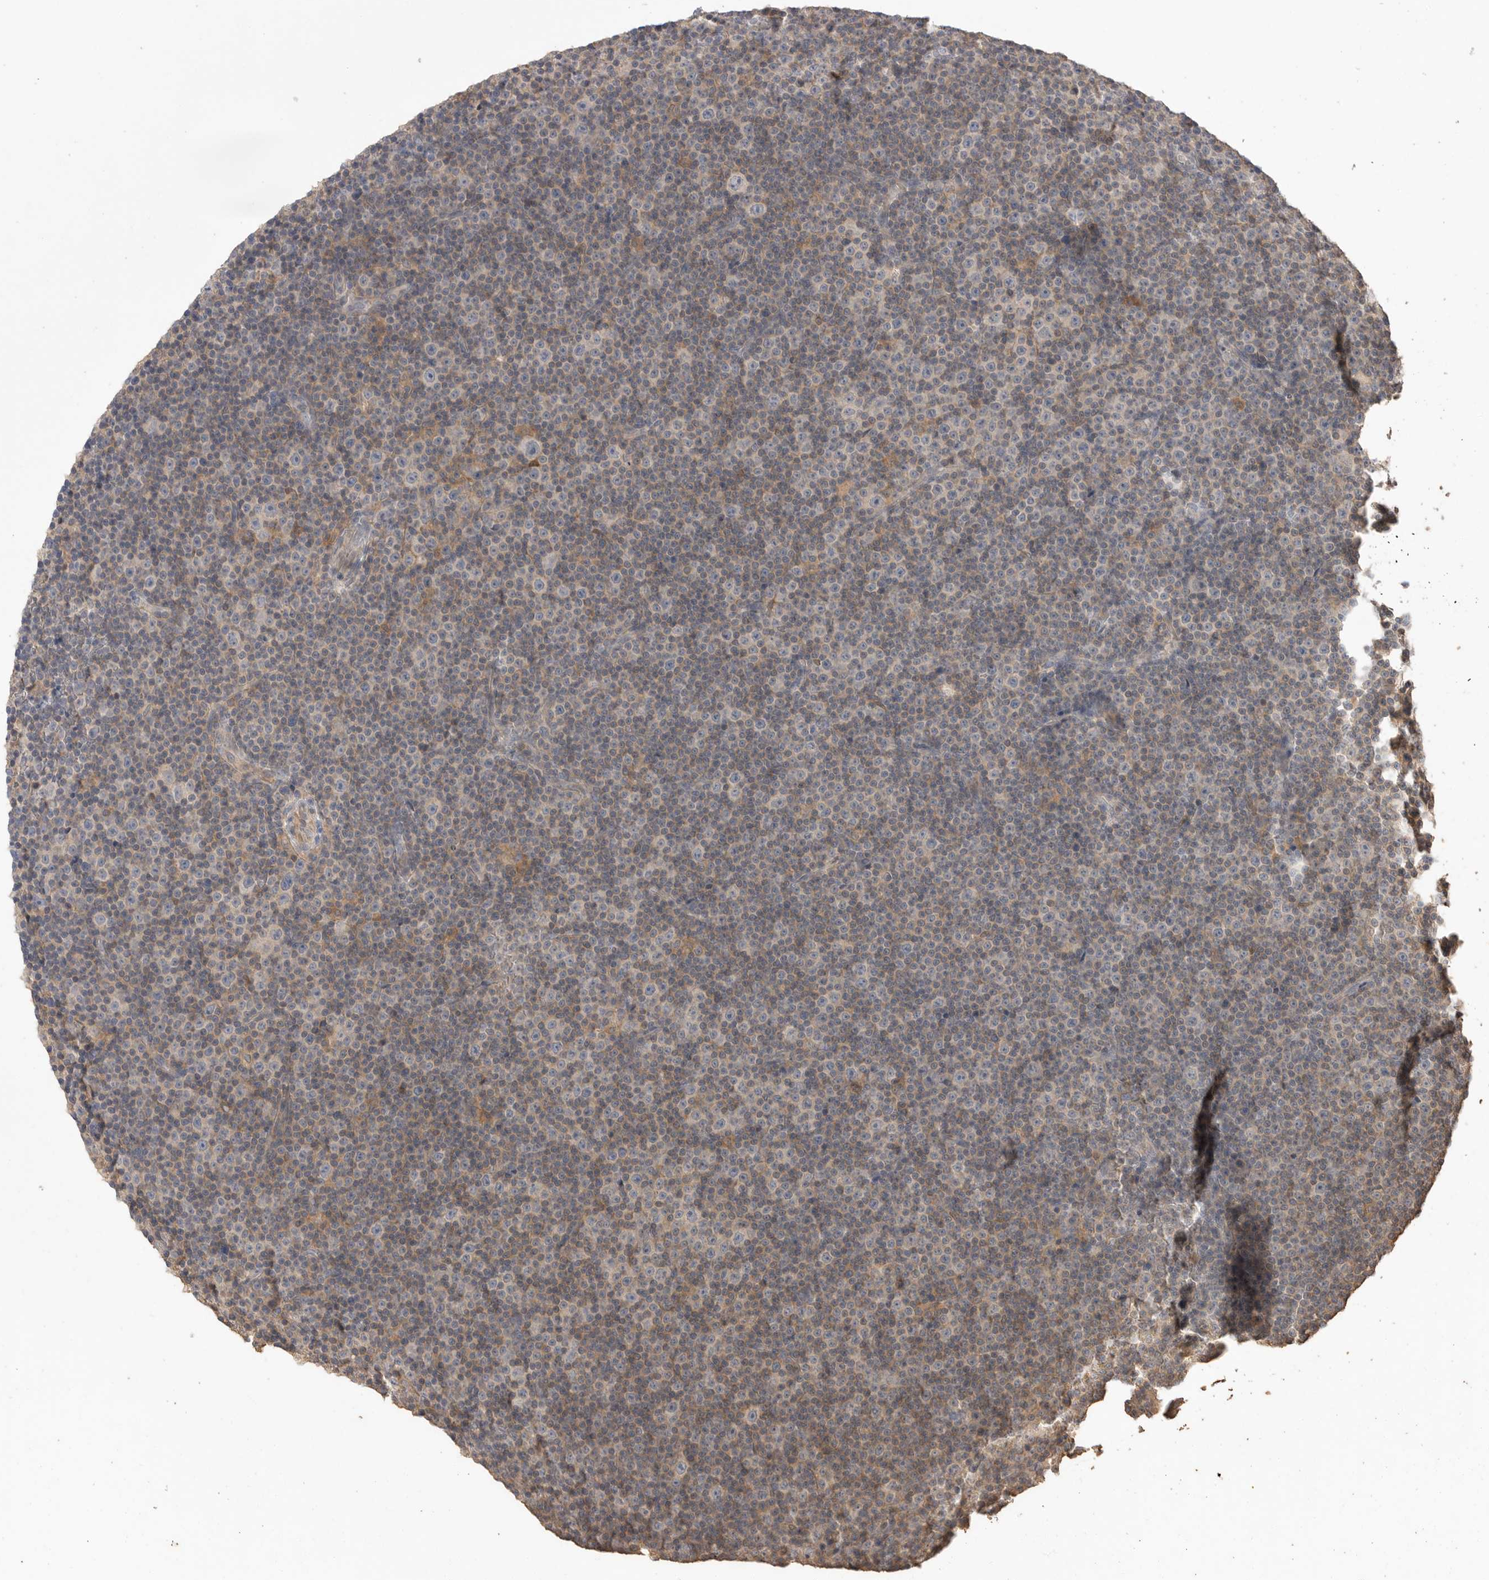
{"staining": {"intensity": "negative", "quantity": "none", "location": "none"}, "tissue": "lymphoma", "cell_type": "Tumor cells", "image_type": "cancer", "snomed": [{"axis": "morphology", "description": "Malignant lymphoma, non-Hodgkin's type, Low grade"}, {"axis": "topography", "description": "Lymph node"}], "caption": "An IHC photomicrograph of lymphoma is shown. There is no staining in tumor cells of lymphoma.", "gene": "MAP2K1", "patient": {"sex": "female", "age": 67}}